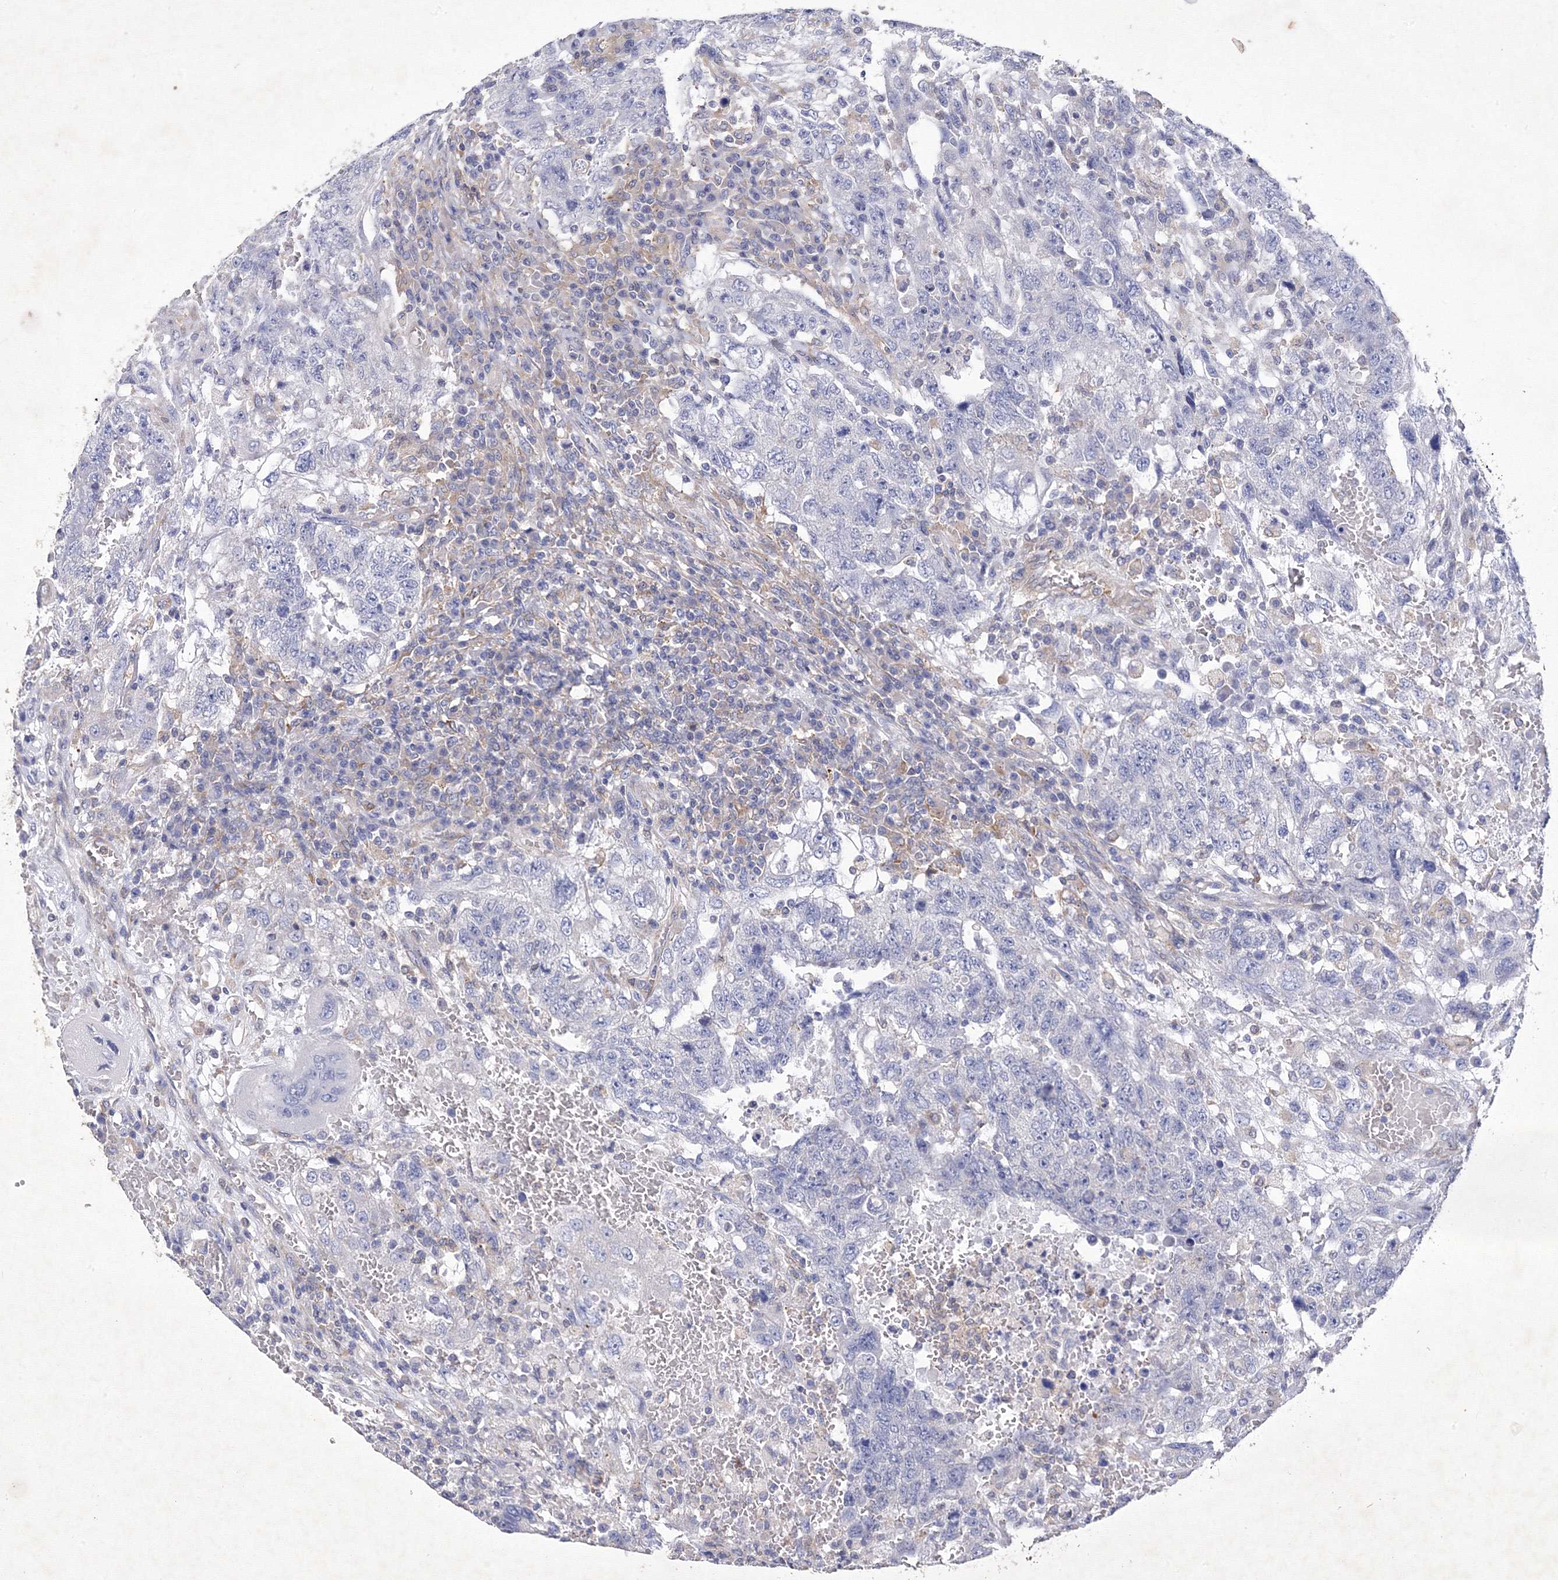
{"staining": {"intensity": "negative", "quantity": "none", "location": "none"}, "tissue": "testis cancer", "cell_type": "Tumor cells", "image_type": "cancer", "snomed": [{"axis": "morphology", "description": "Carcinoma, Embryonal, NOS"}, {"axis": "topography", "description": "Testis"}], "caption": "Immunohistochemical staining of testis cancer (embryonal carcinoma) reveals no significant expression in tumor cells.", "gene": "SNX18", "patient": {"sex": "male", "age": 26}}